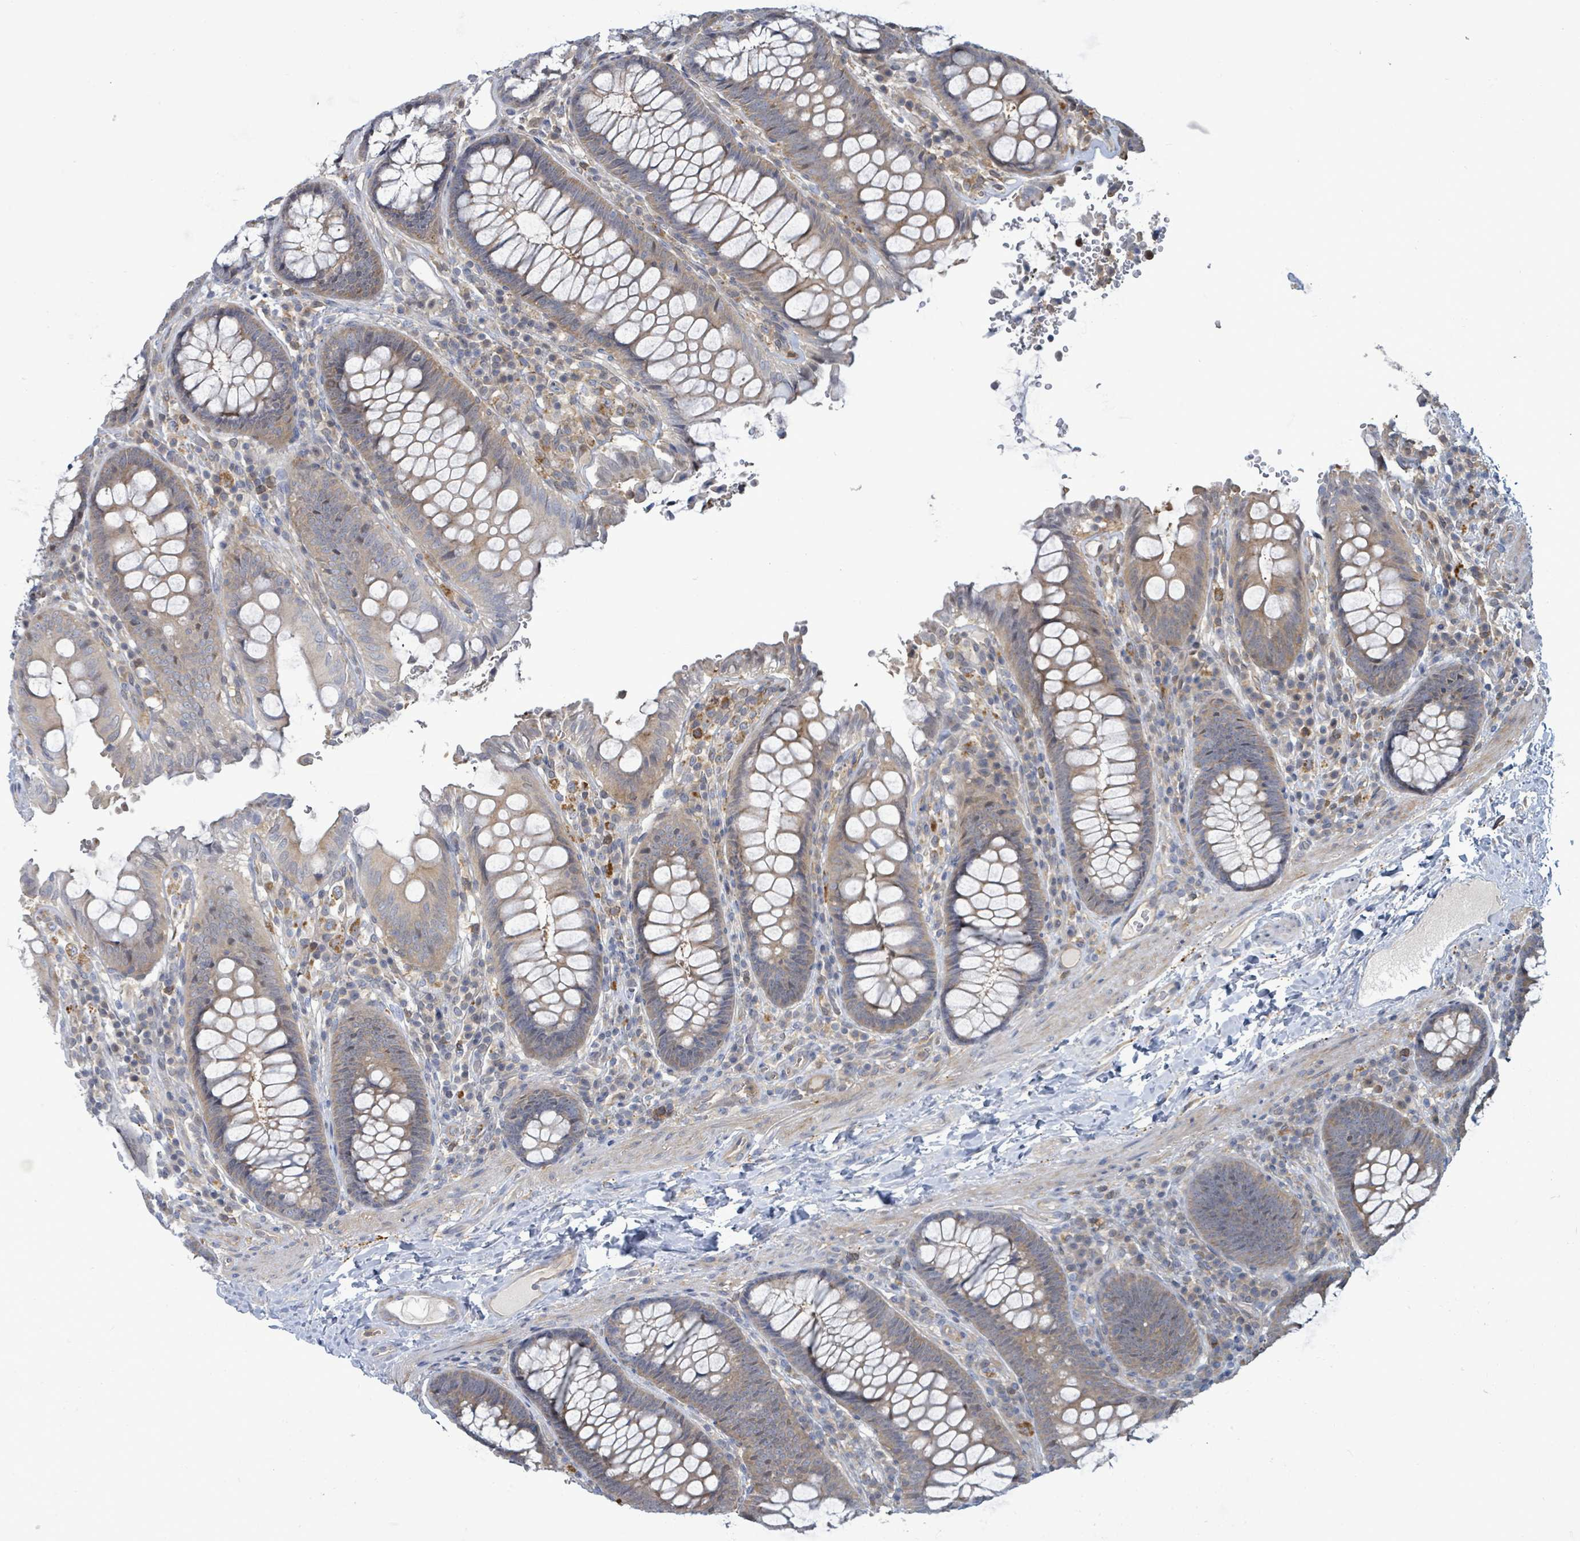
{"staining": {"intensity": "weak", "quantity": "25%-75%", "location": "cytoplasmic/membranous"}, "tissue": "colon", "cell_type": "Endothelial cells", "image_type": "normal", "snomed": [{"axis": "morphology", "description": "Normal tissue, NOS"}, {"axis": "topography", "description": "Colon"}], "caption": "This image exhibits IHC staining of benign human colon, with low weak cytoplasmic/membranous staining in about 25%-75% of endothelial cells.", "gene": "PGAM1", "patient": {"sex": "male", "age": 84}}